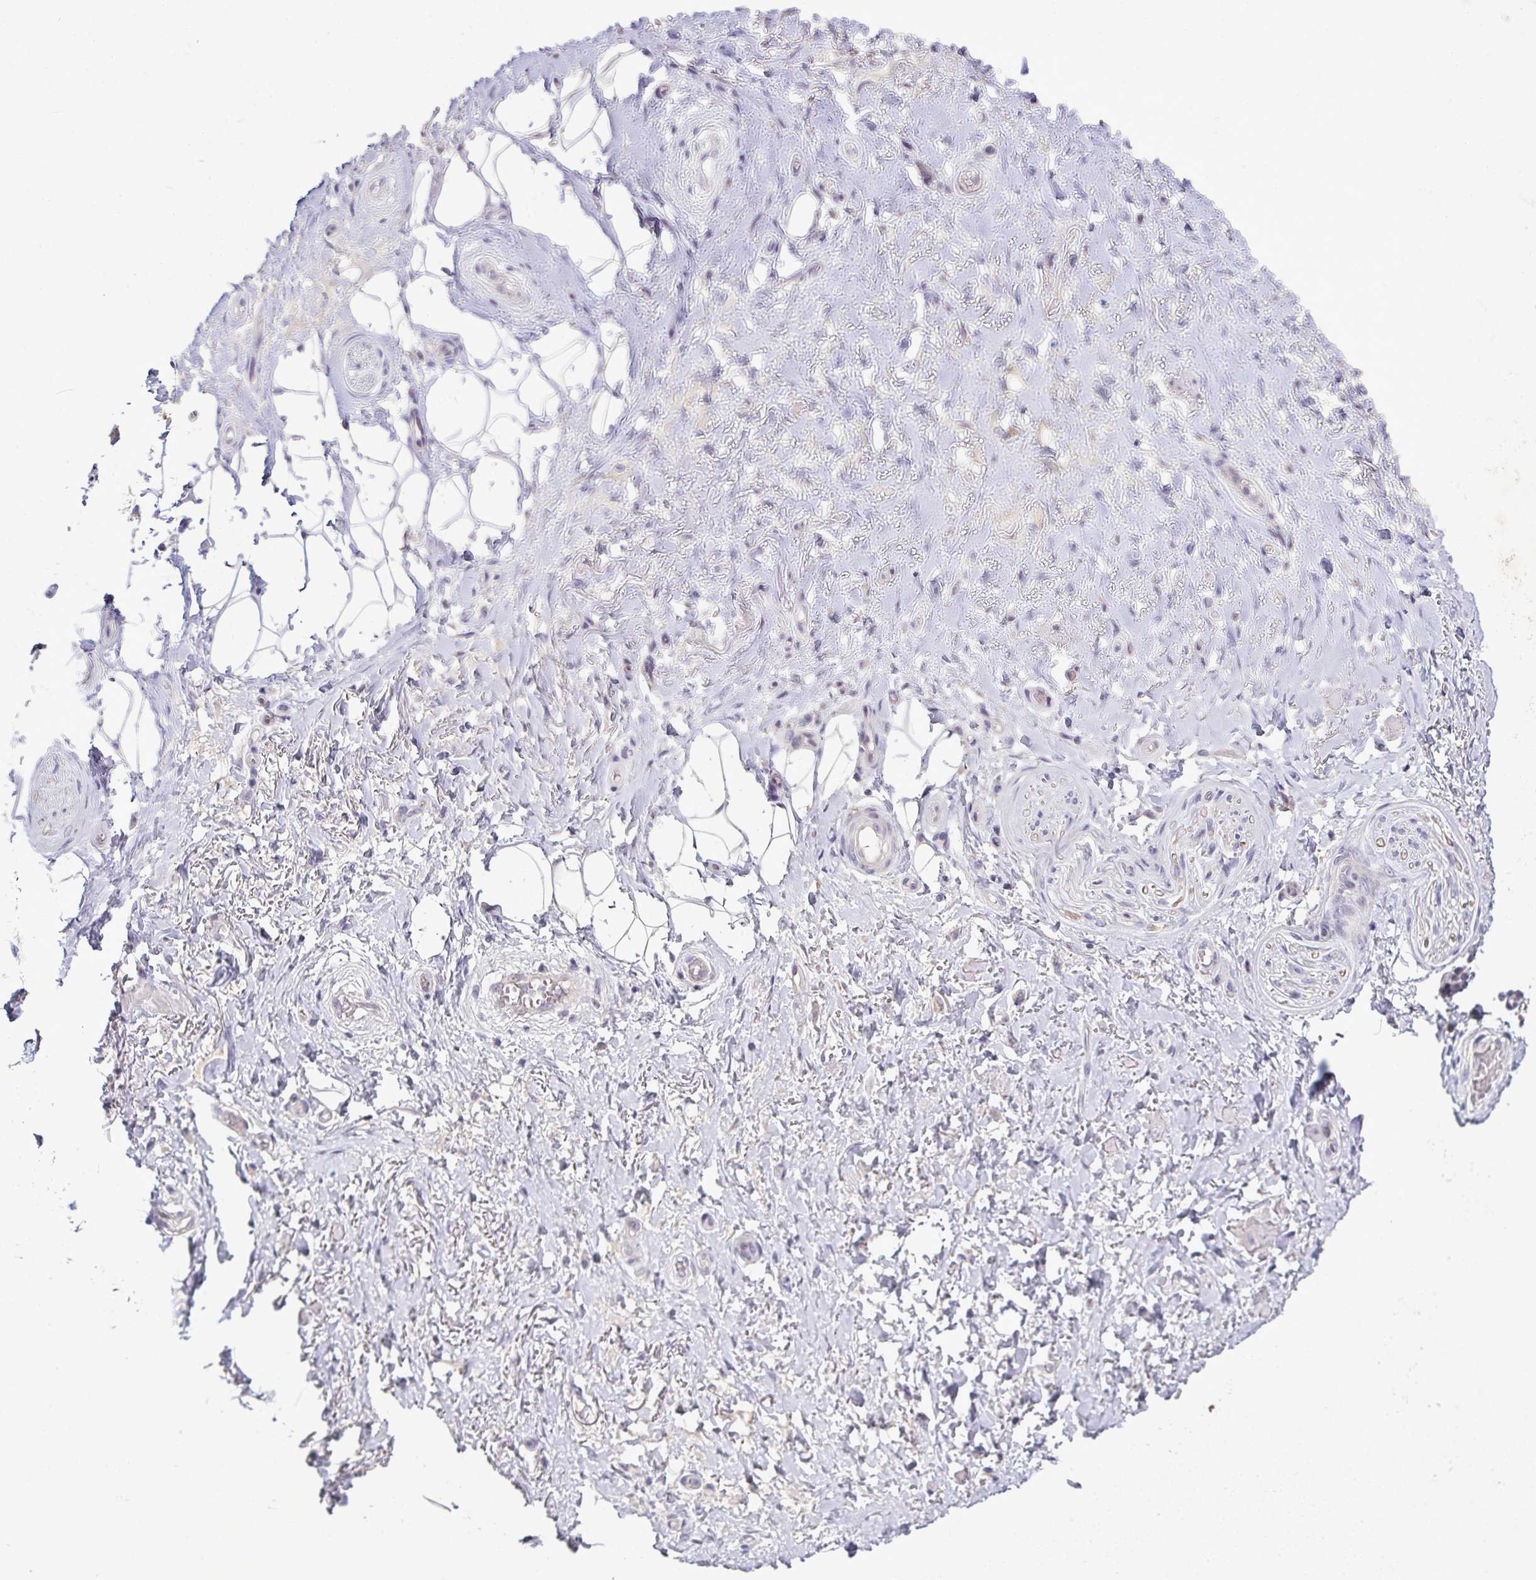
{"staining": {"intensity": "negative", "quantity": "none", "location": "none"}, "tissue": "adipose tissue", "cell_type": "Adipocytes", "image_type": "normal", "snomed": [{"axis": "morphology", "description": "Normal tissue, NOS"}, {"axis": "topography", "description": "Anal"}, {"axis": "topography", "description": "Peripheral nerve tissue"}], "caption": "Image shows no protein staining in adipocytes of normal adipose tissue.", "gene": "ODF1", "patient": {"sex": "male", "age": 53}}